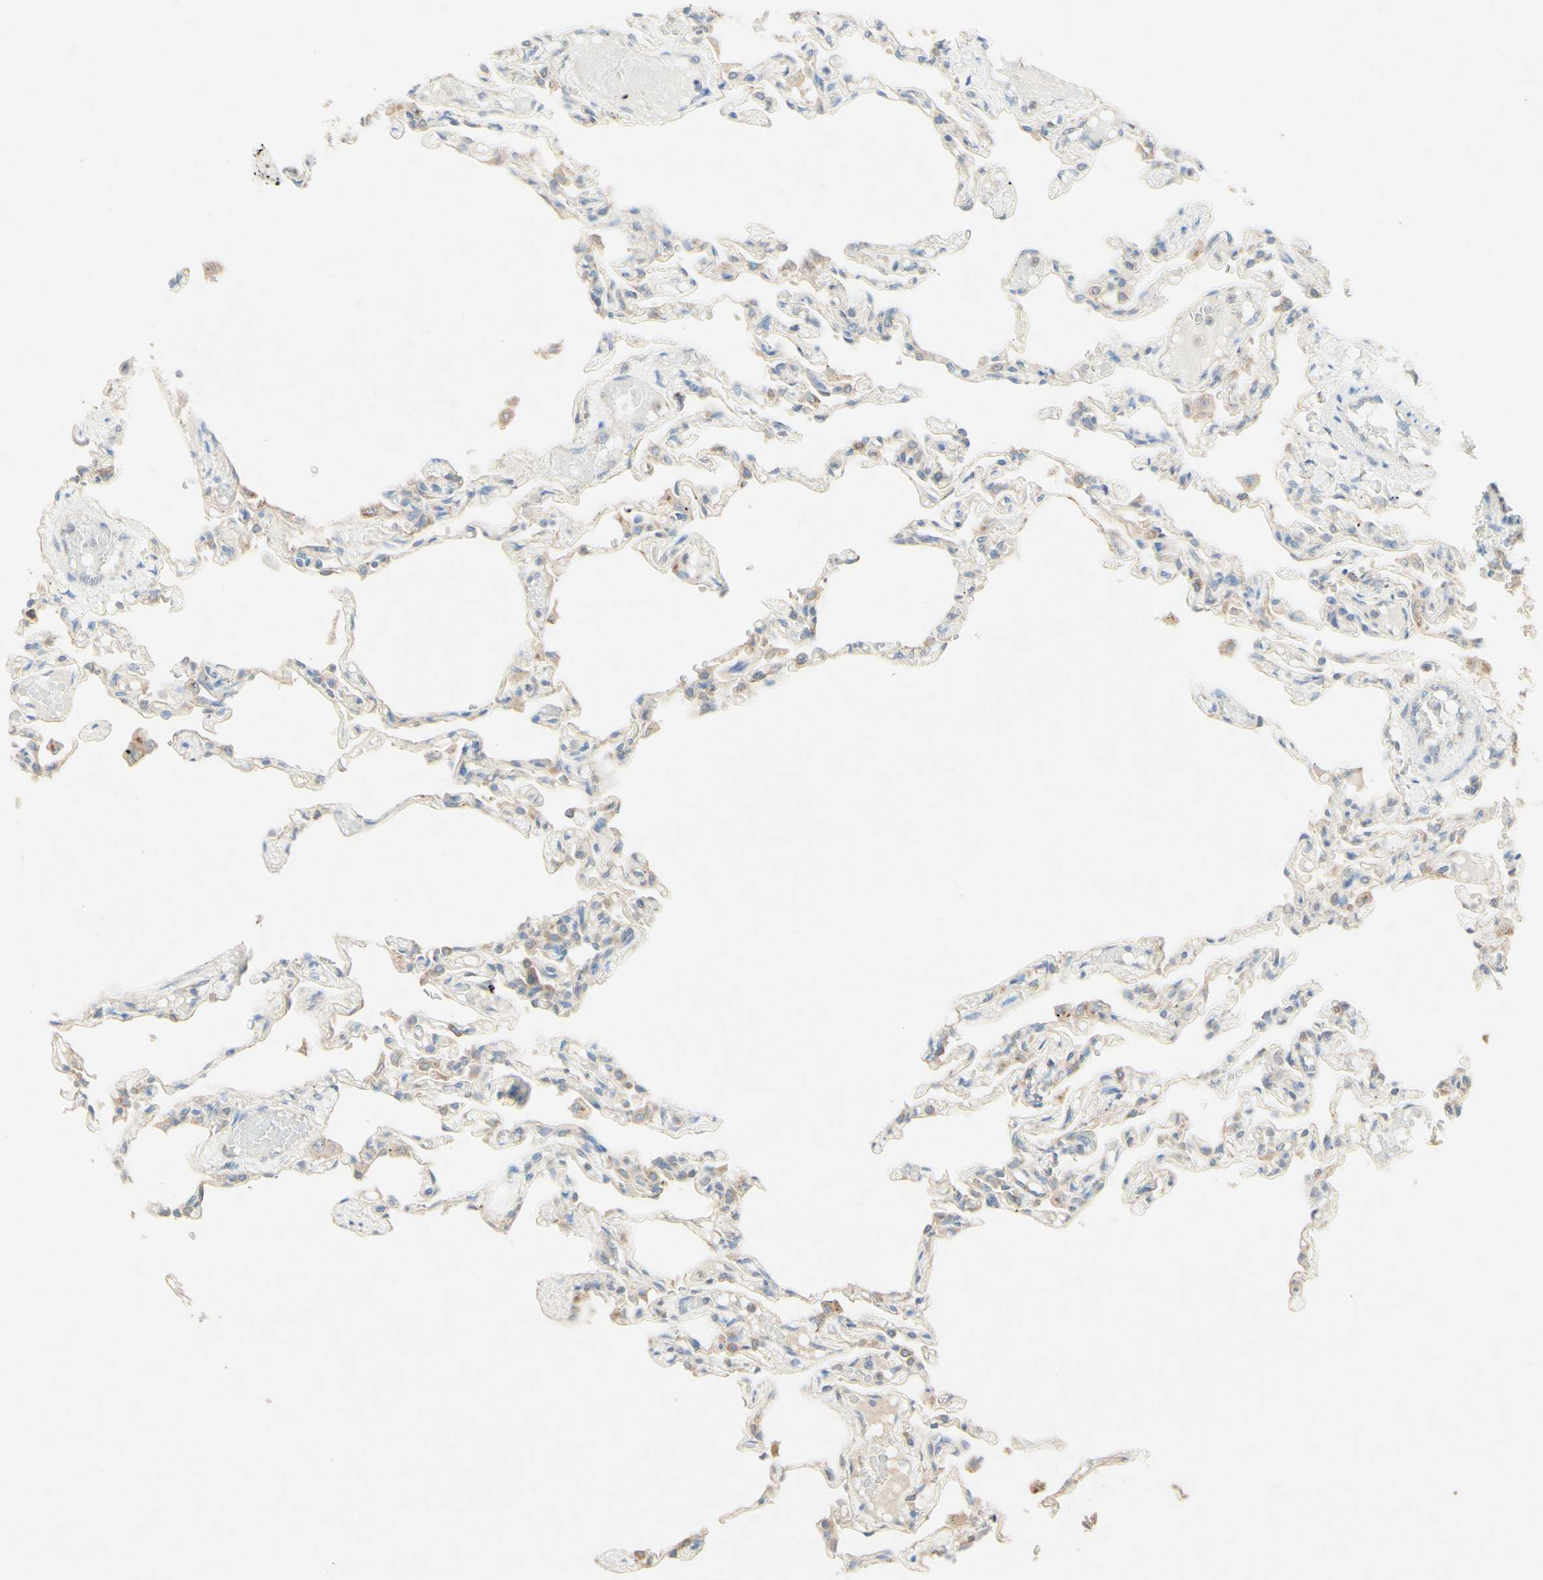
{"staining": {"intensity": "weak", "quantity": "25%-75%", "location": "cytoplasmic/membranous"}, "tissue": "lung", "cell_type": "Alveolar cells", "image_type": "normal", "snomed": [{"axis": "morphology", "description": "Normal tissue, NOS"}, {"axis": "topography", "description": "Lung"}], "caption": "The image reveals staining of unremarkable lung, revealing weak cytoplasmic/membranous protein positivity (brown color) within alveolar cells. The protein is stained brown, and the nuclei are stained in blue (DAB (3,3'-diaminobenzidine) IHC with brightfield microscopy, high magnification).", "gene": "MTM1", "patient": {"sex": "male", "age": 21}}